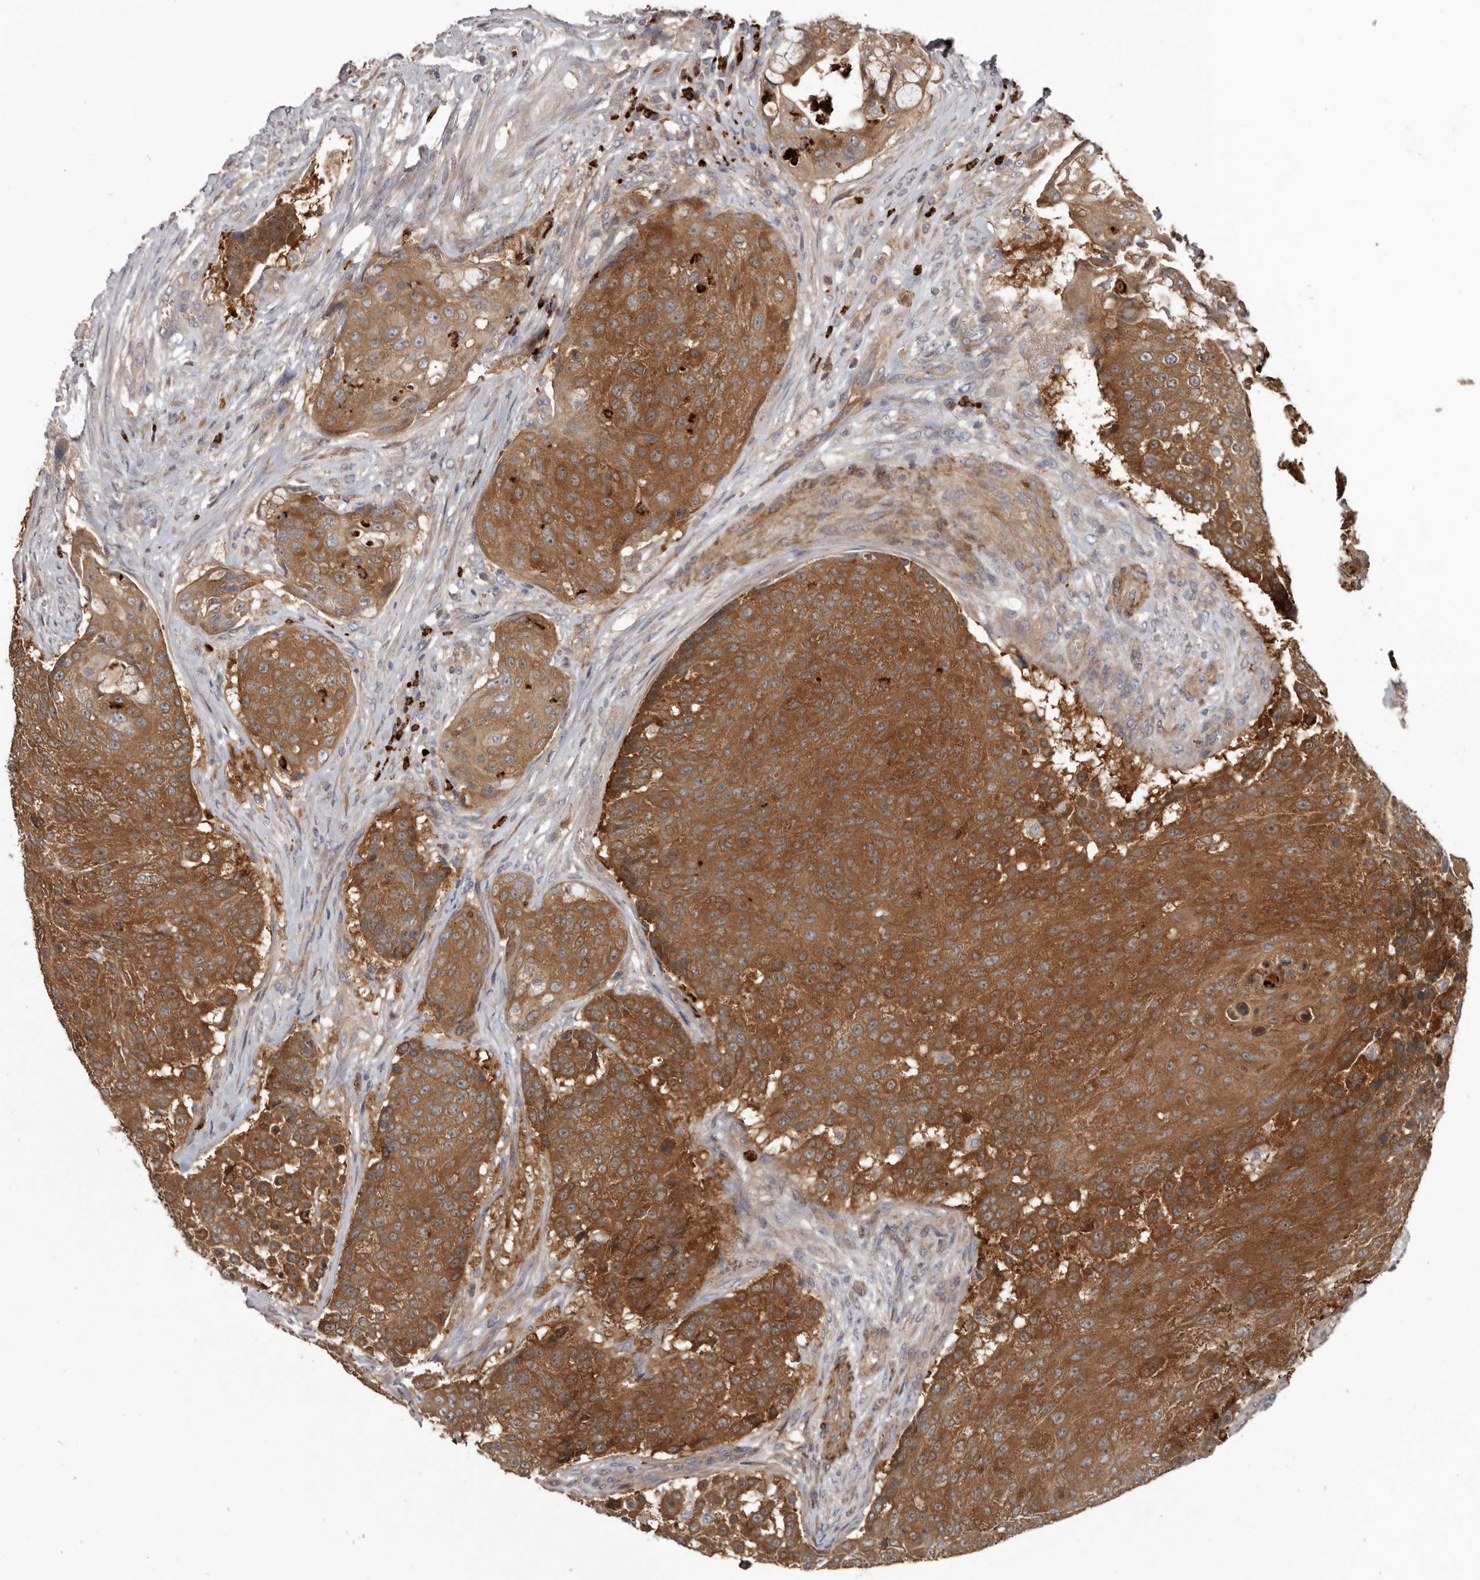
{"staining": {"intensity": "moderate", "quantity": ">75%", "location": "cytoplasmic/membranous"}, "tissue": "urothelial cancer", "cell_type": "Tumor cells", "image_type": "cancer", "snomed": [{"axis": "morphology", "description": "Urothelial carcinoma, High grade"}, {"axis": "topography", "description": "Urinary bladder"}], "caption": "This is a histology image of immunohistochemistry (IHC) staining of urothelial cancer, which shows moderate expression in the cytoplasmic/membranous of tumor cells.", "gene": "ARHGEF5", "patient": {"sex": "female", "age": 63}}